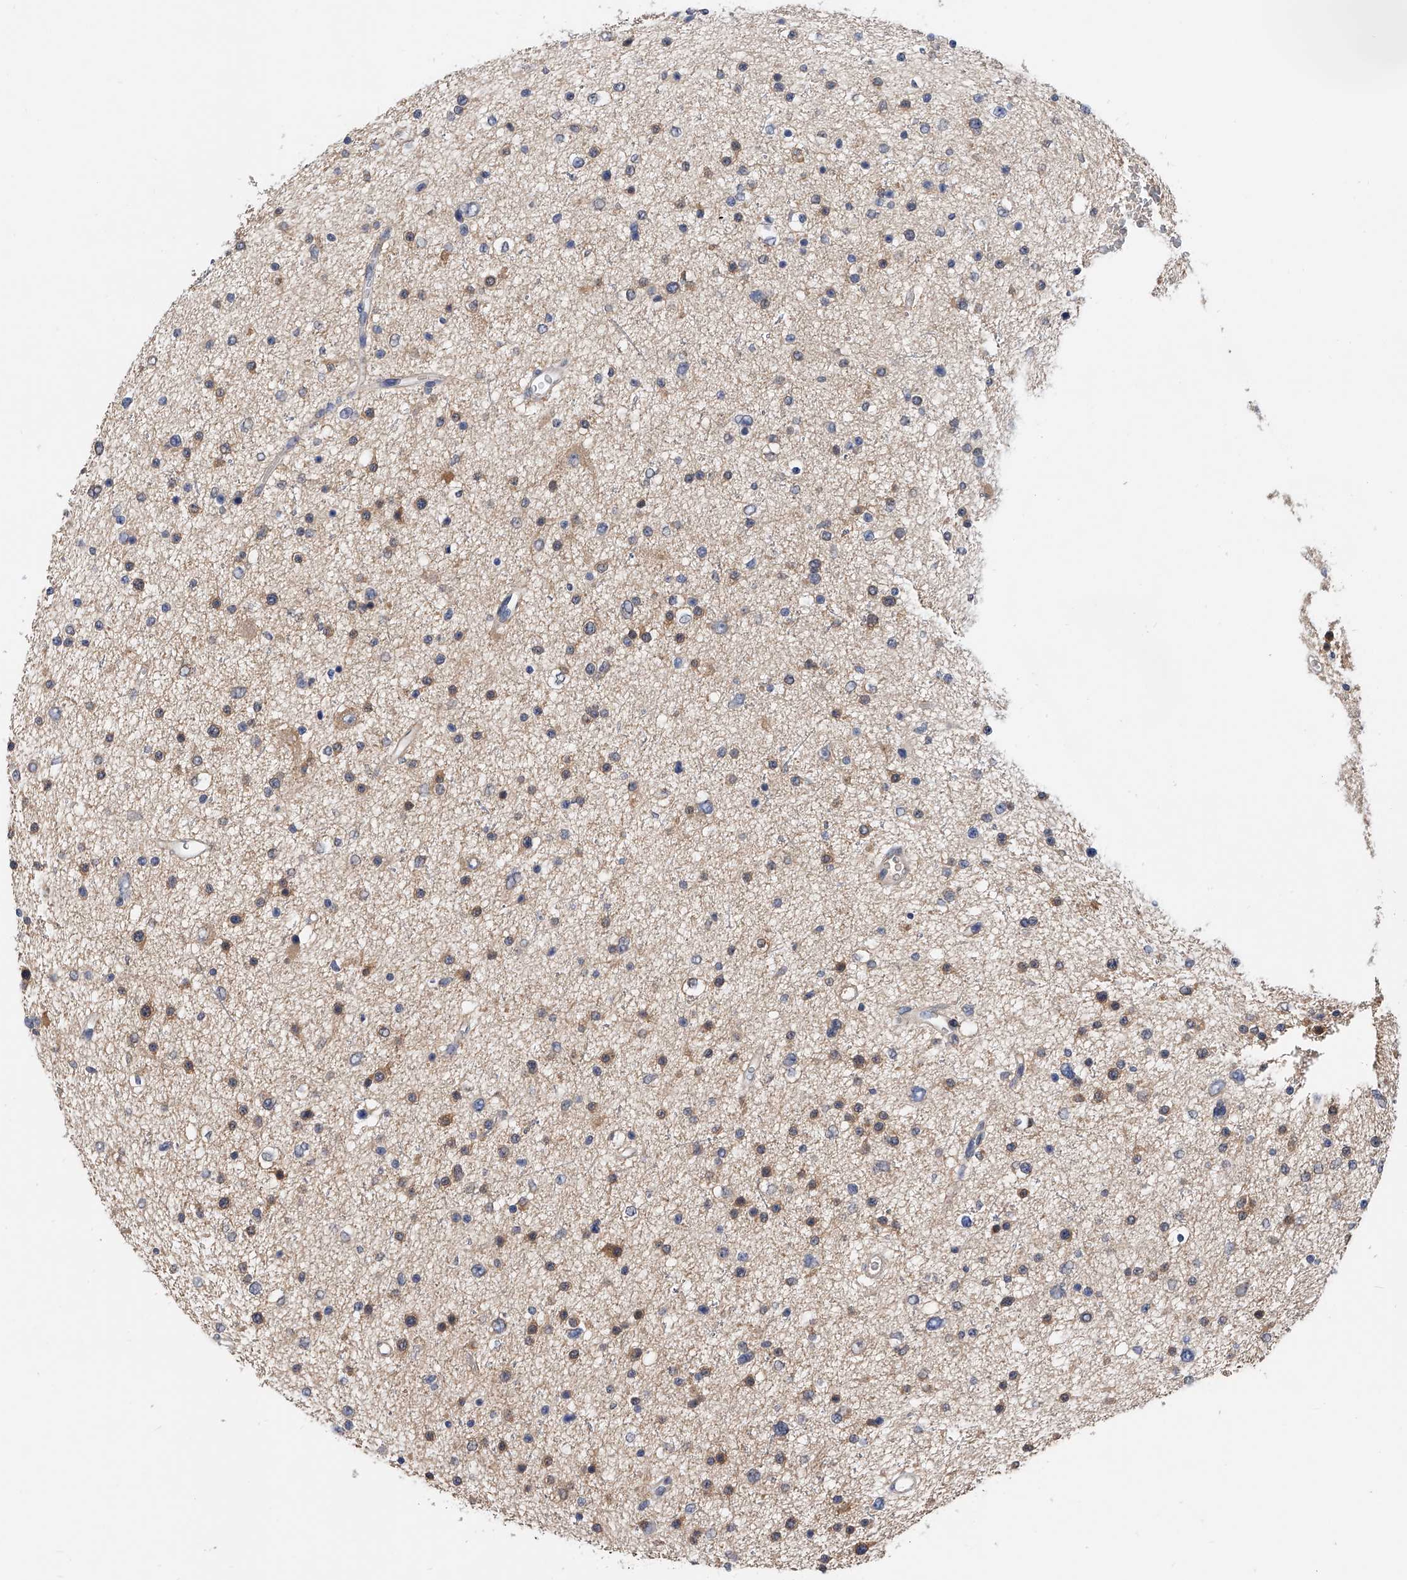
{"staining": {"intensity": "weak", "quantity": "<25%", "location": "cytoplasmic/membranous"}, "tissue": "glioma", "cell_type": "Tumor cells", "image_type": "cancer", "snomed": [{"axis": "morphology", "description": "Glioma, malignant, Low grade"}, {"axis": "topography", "description": "Brain"}], "caption": "This is a image of IHC staining of glioma, which shows no expression in tumor cells.", "gene": "PGM3", "patient": {"sex": "female", "age": 37}}